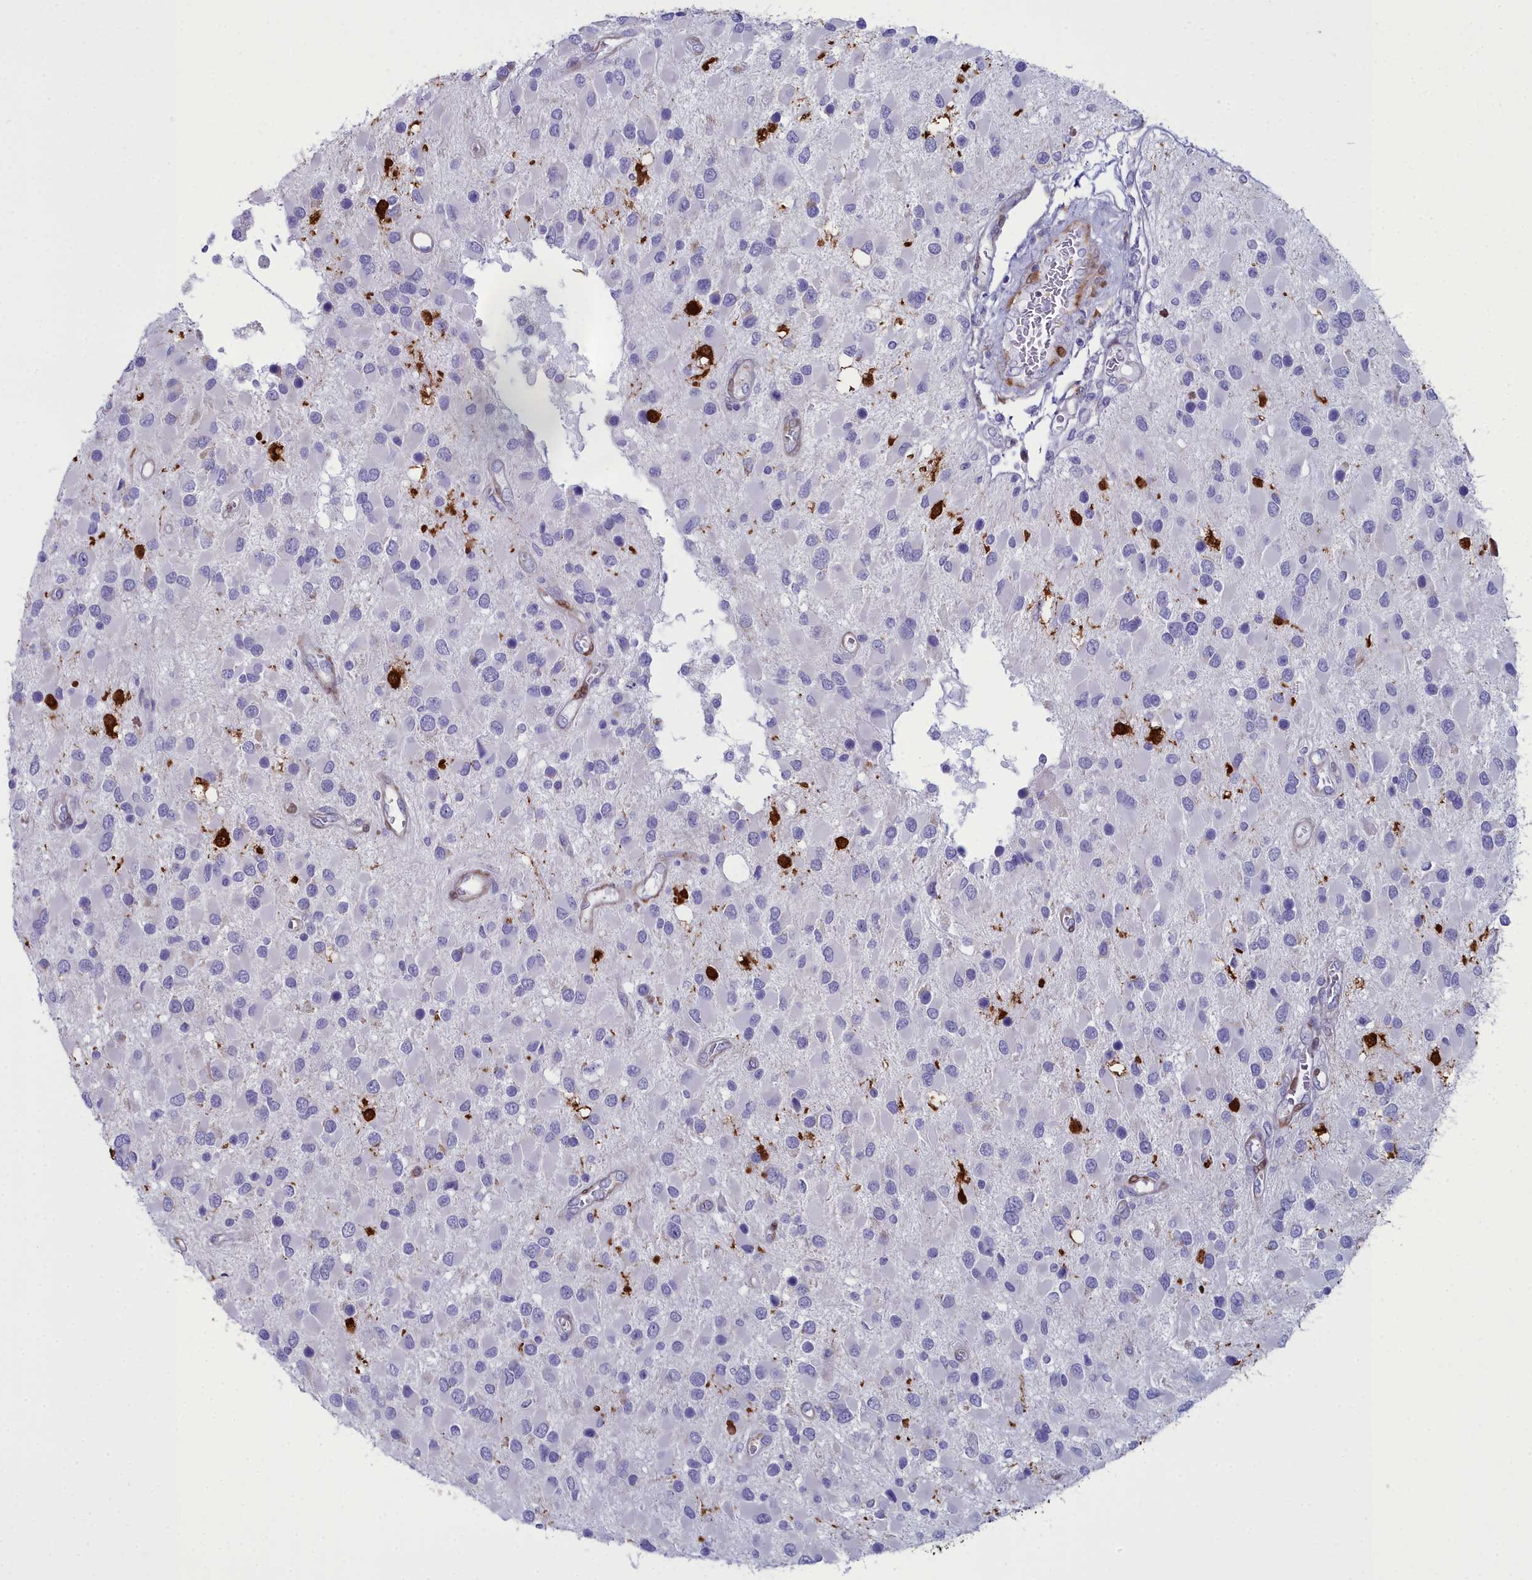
{"staining": {"intensity": "strong", "quantity": "<25%", "location": "nuclear"}, "tissue": "glioma", "cell_type": "Tumor cells", "image_type": "cancer", "snomed": [{"axis": "morphology", "description": "Glioma, malignant, High grade"}, {"axis": "topography", "description": "Brain"}], "caption": "This photomicrograph reveals IHC staining of malignant glioma (high-grade), with medium strong nuclear expression in approximately <25% of tumor cells.", "gene": "PPP1R14A", "patient": {"sex": "male", "age": 53}}